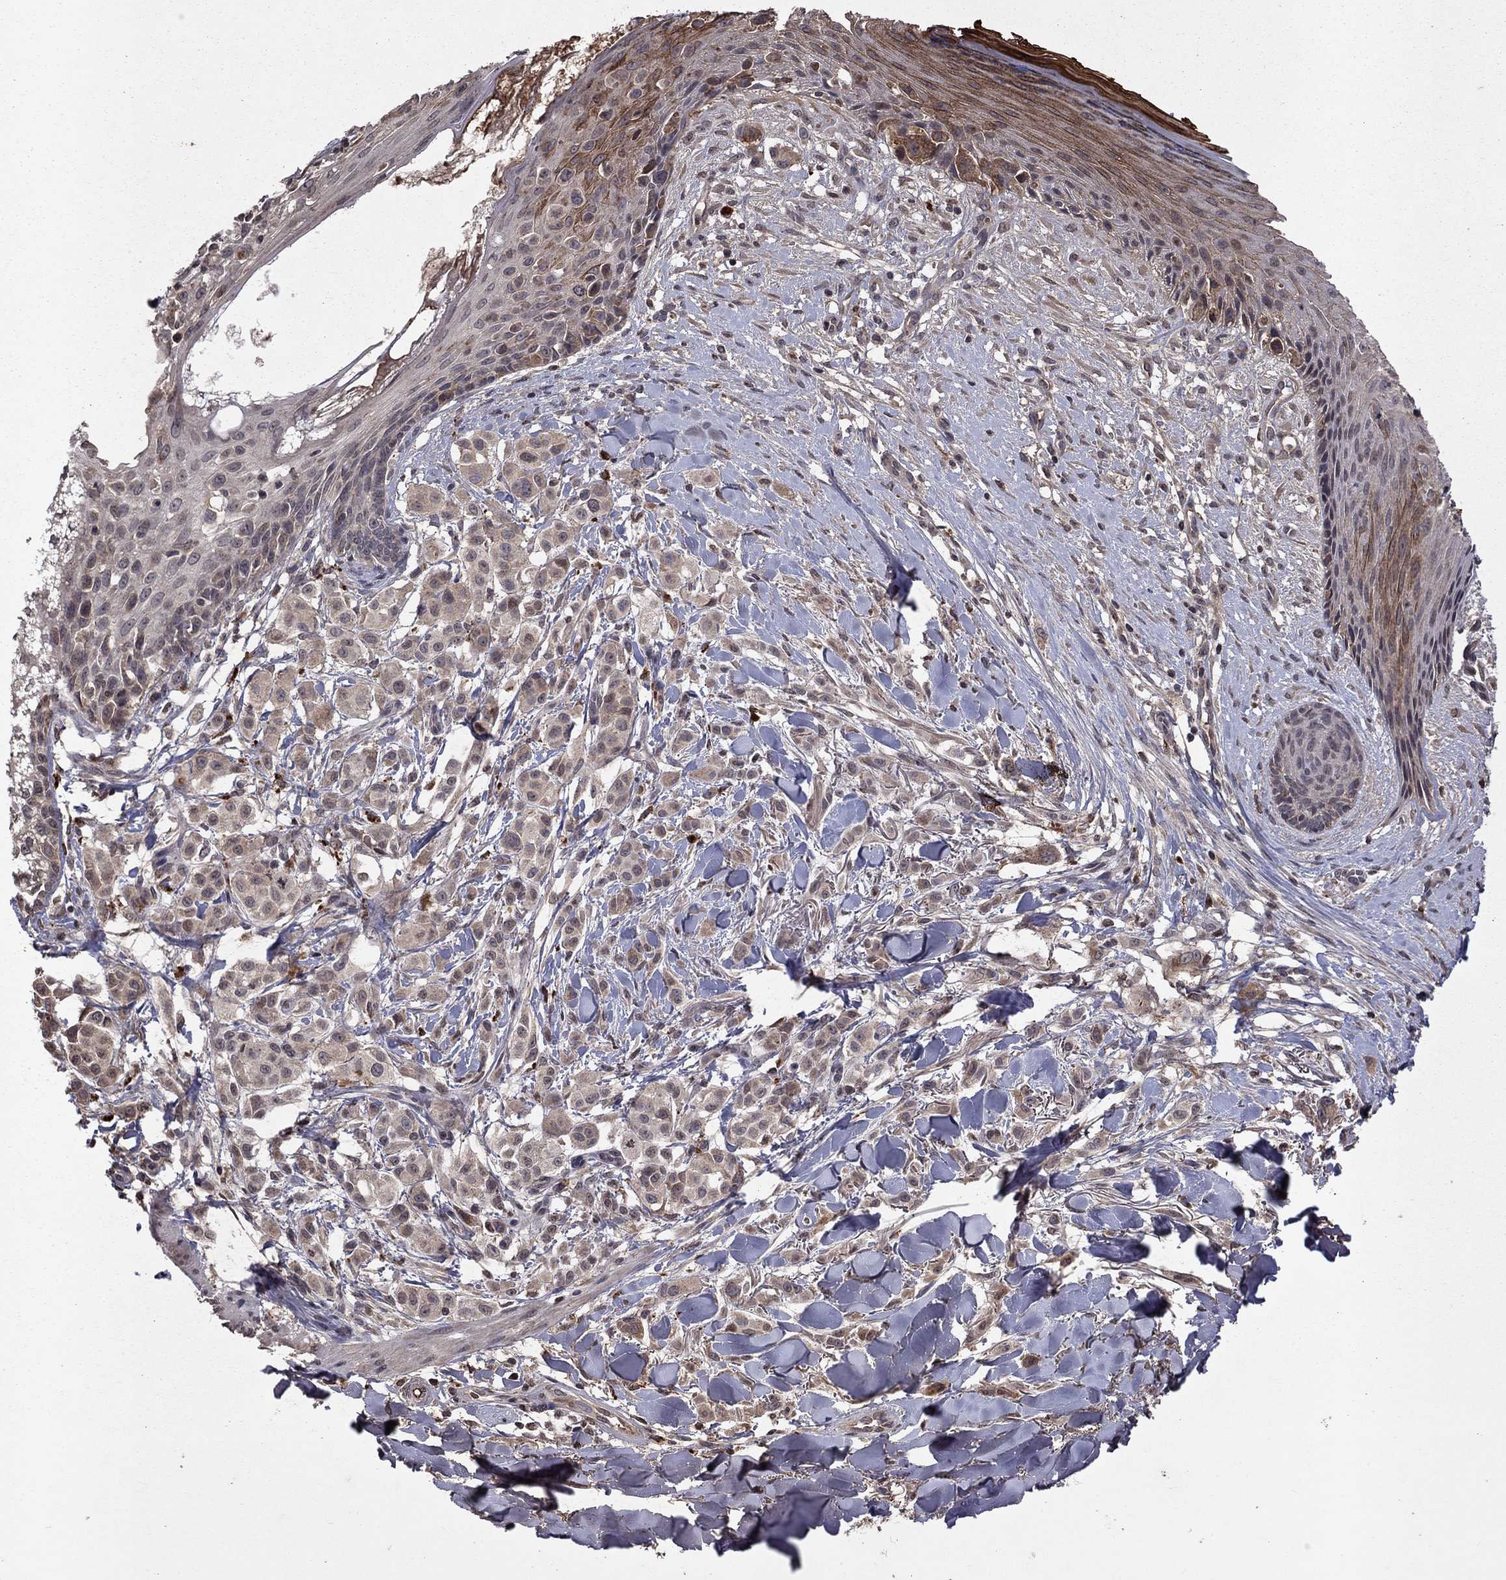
{"staining": {"intensity": "negative", "quantity": "none", "location": "none"}, "tissue": "melanoma", "cell_type": "Tumor cells", "image_type": "cancer", "snomed": [{"axis": "morphology", "description": "Malignant melanoma, NOS"}, {"axis": "topography", "description": "Skin"}], "caption": "Immunohistochemistry (IHC) histopathology image of human melanoma stained for a protein (brown), which shows no positivity in tumor cells.", "gene": "NLGN1", "patient": {"sex": "male", "age": 57}}